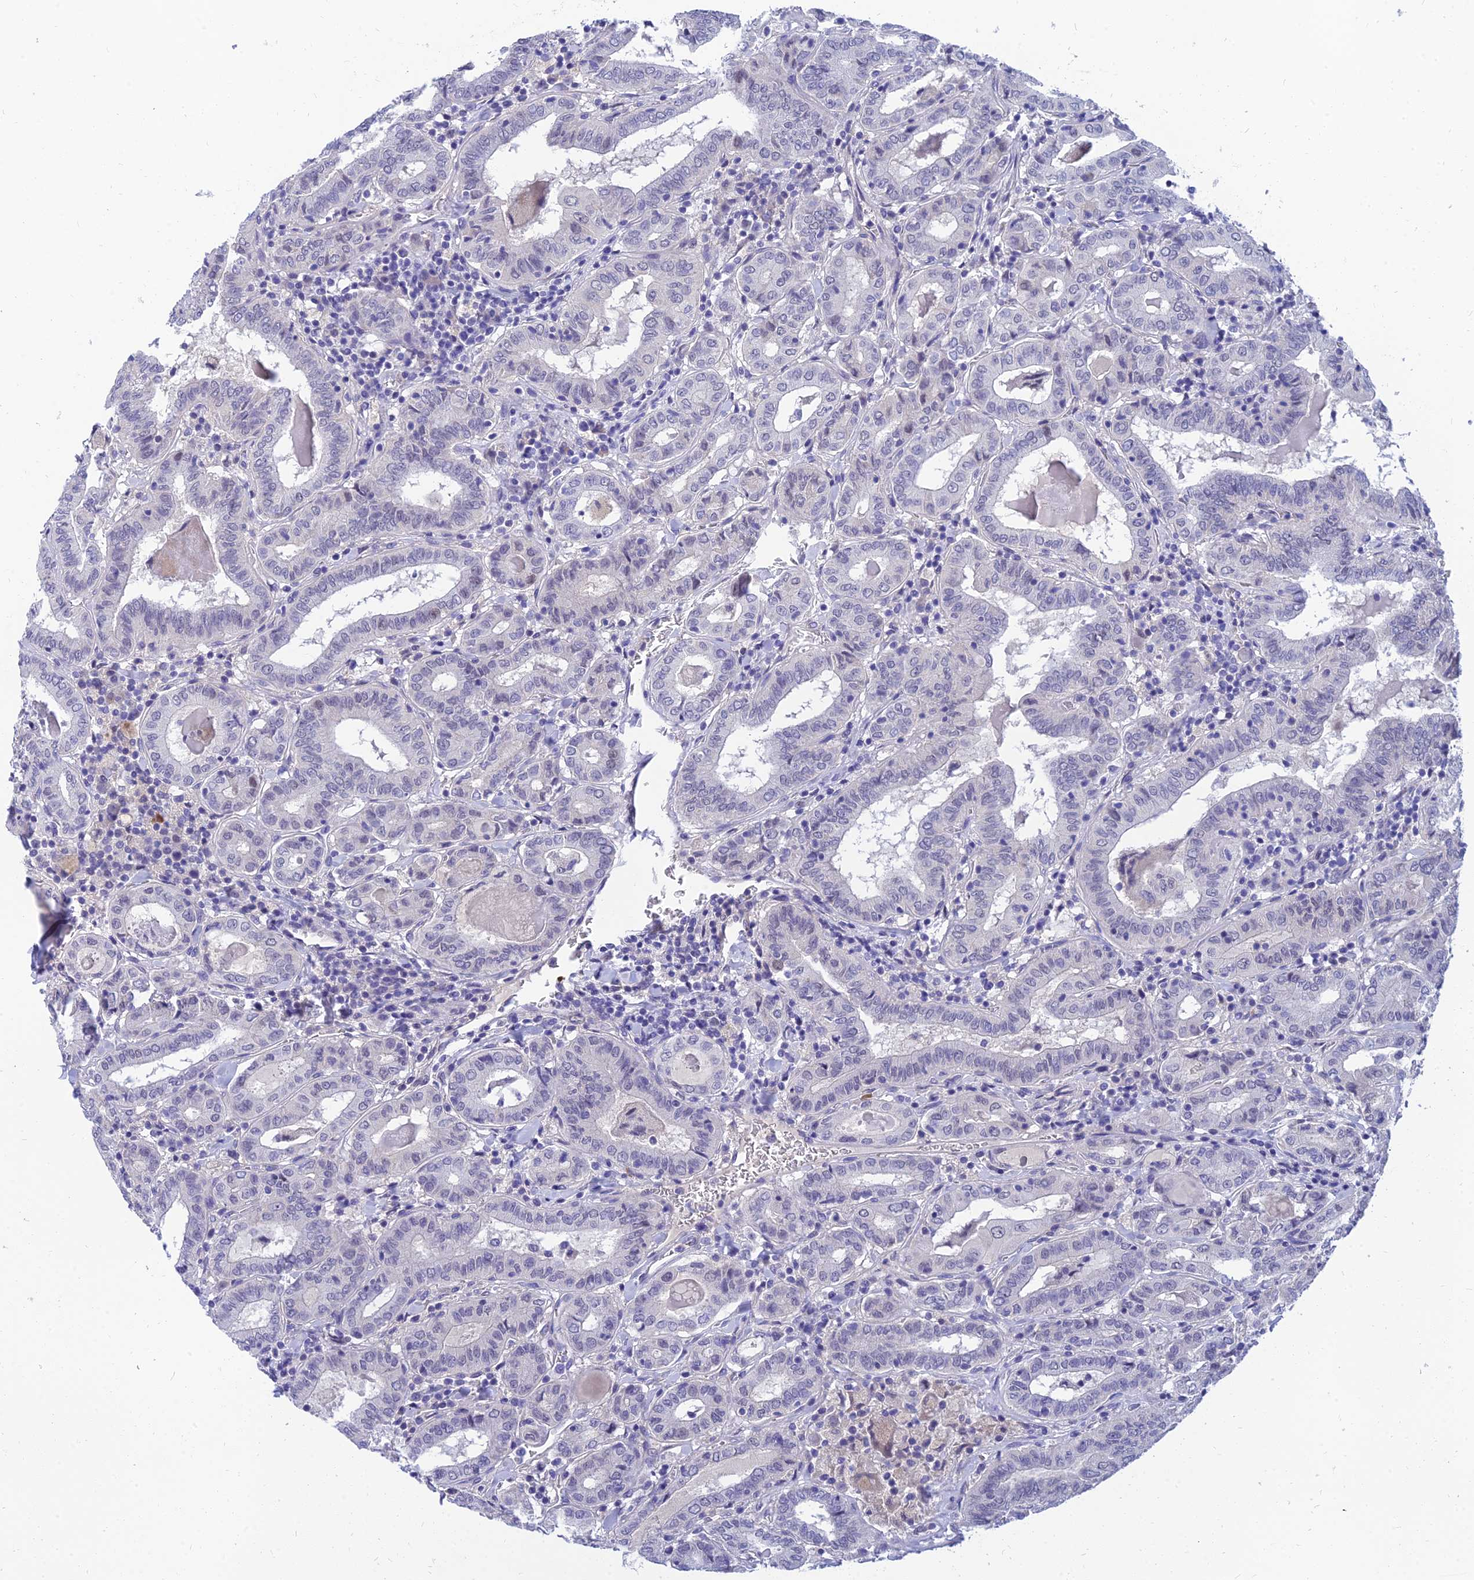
{"staining": {"intensity": "negative", "quantity": "none", "location": "none"}, "tissue": "thyroid cancer", "cell_type": "Tumor cells", "image_type": "cancer", "snomed": [{"axis": "morphology", "description": "Papillary adenocarcinoma, NOS"}, {"axis": "topography", "description": "Thyroid gland"}], "caption": "DAB (3,3'-diaminobenzidine) immunohistochemical staining of thyroid cancer (papillary adenocarcinoma) displays no significant staining in tumor cells. (DAB (3,3'-diaminobenzidine) IHC with hematoxylin counter stain).", "gene": "TMEM161B", "patient": {"sex": "female", "age": 72}}